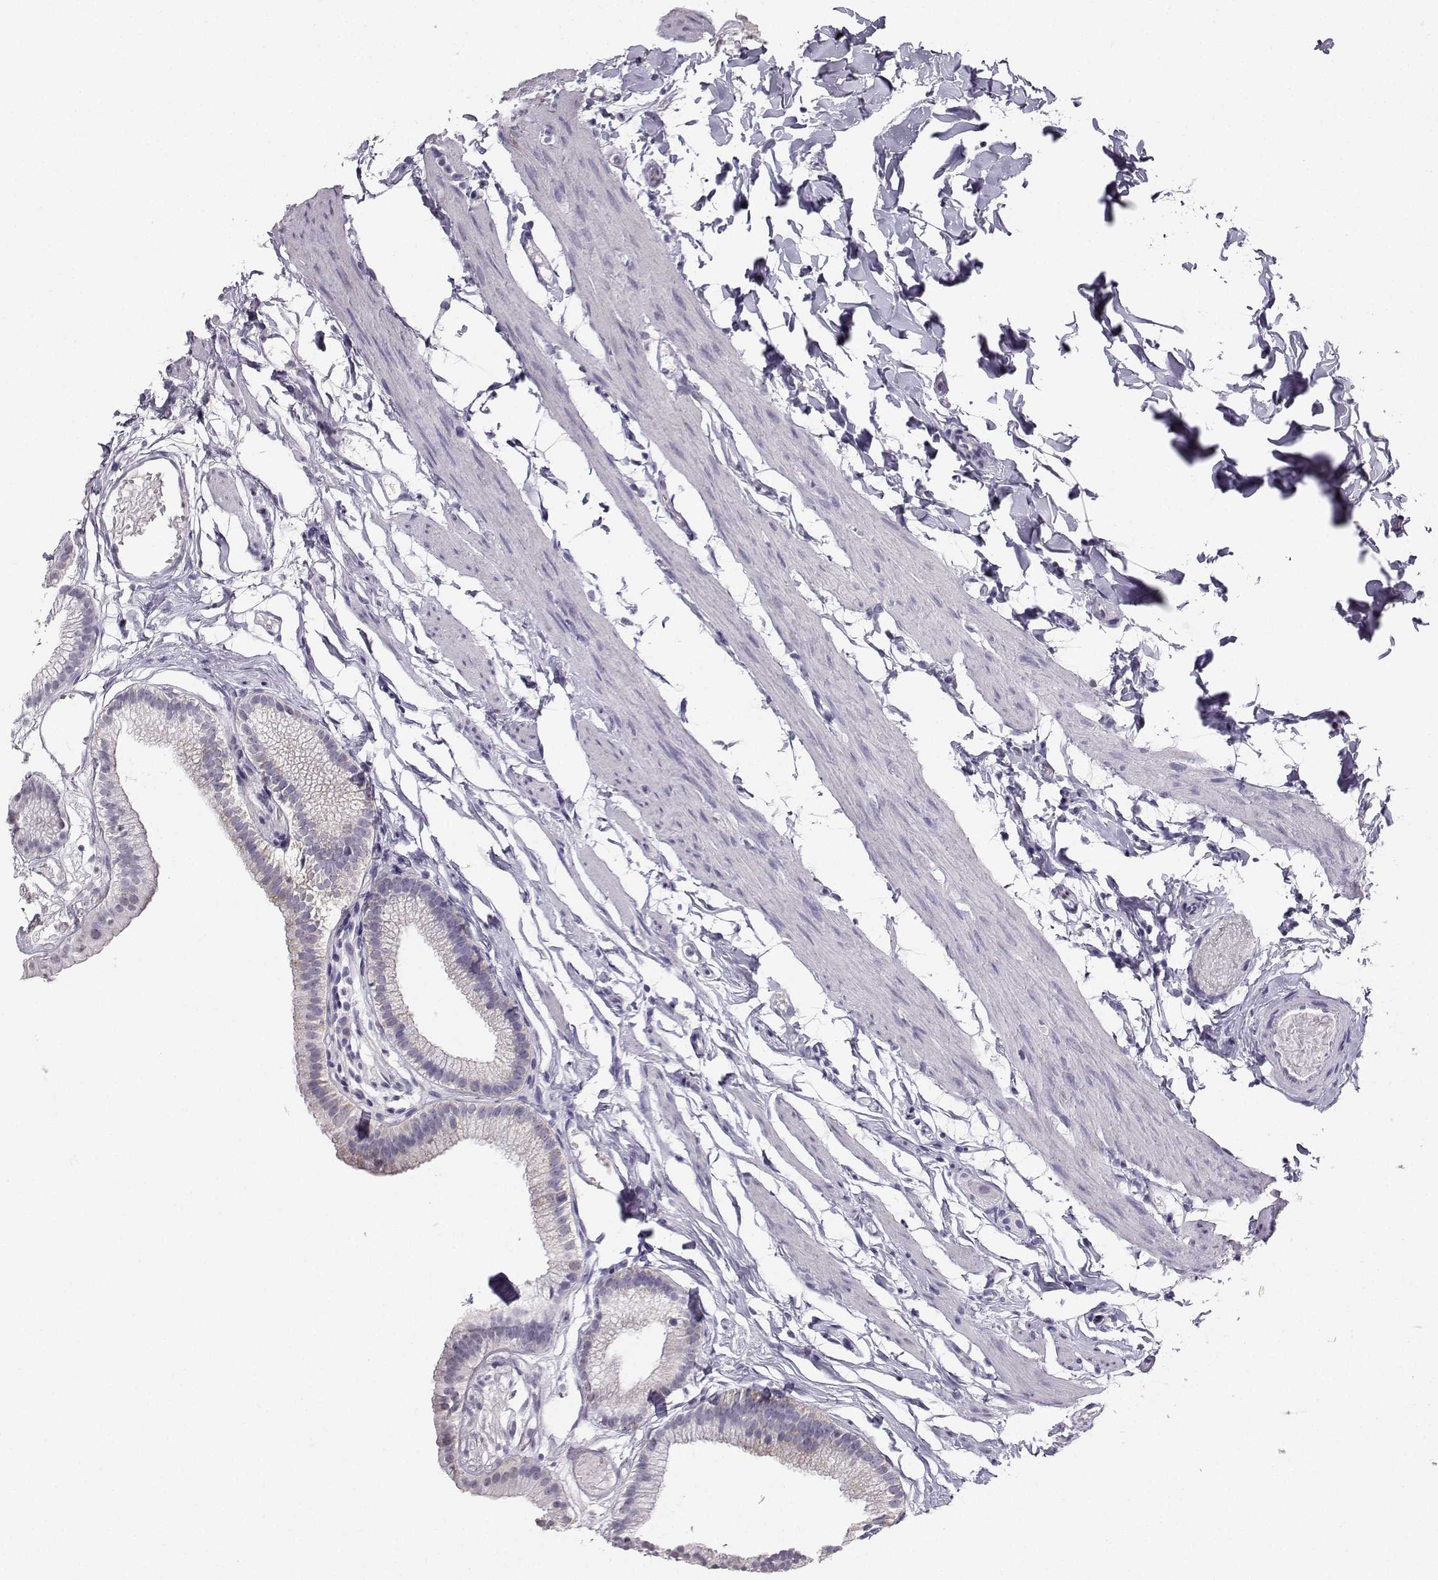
{"staining": {"intensity": "weak", "quantity": "25%-75%", "location": "cytoplasmic/membranous"}, "tissue": "gallbladder", "cell_type": "Glandular cells", "image_type": "normal", "snomed": [{"axis": "morphology", "description": "Normal tissue, NOS"}, {"axis": "topography", "description": "Gallbladder"}], "caption": "Protein expression by IHC reveals weak cytoplasmic/membranous staining in about 25%-75% of glandular cells in normal gallbladder.", "gene": "AVP", "patient": {"sex": "female", "age": 45}}